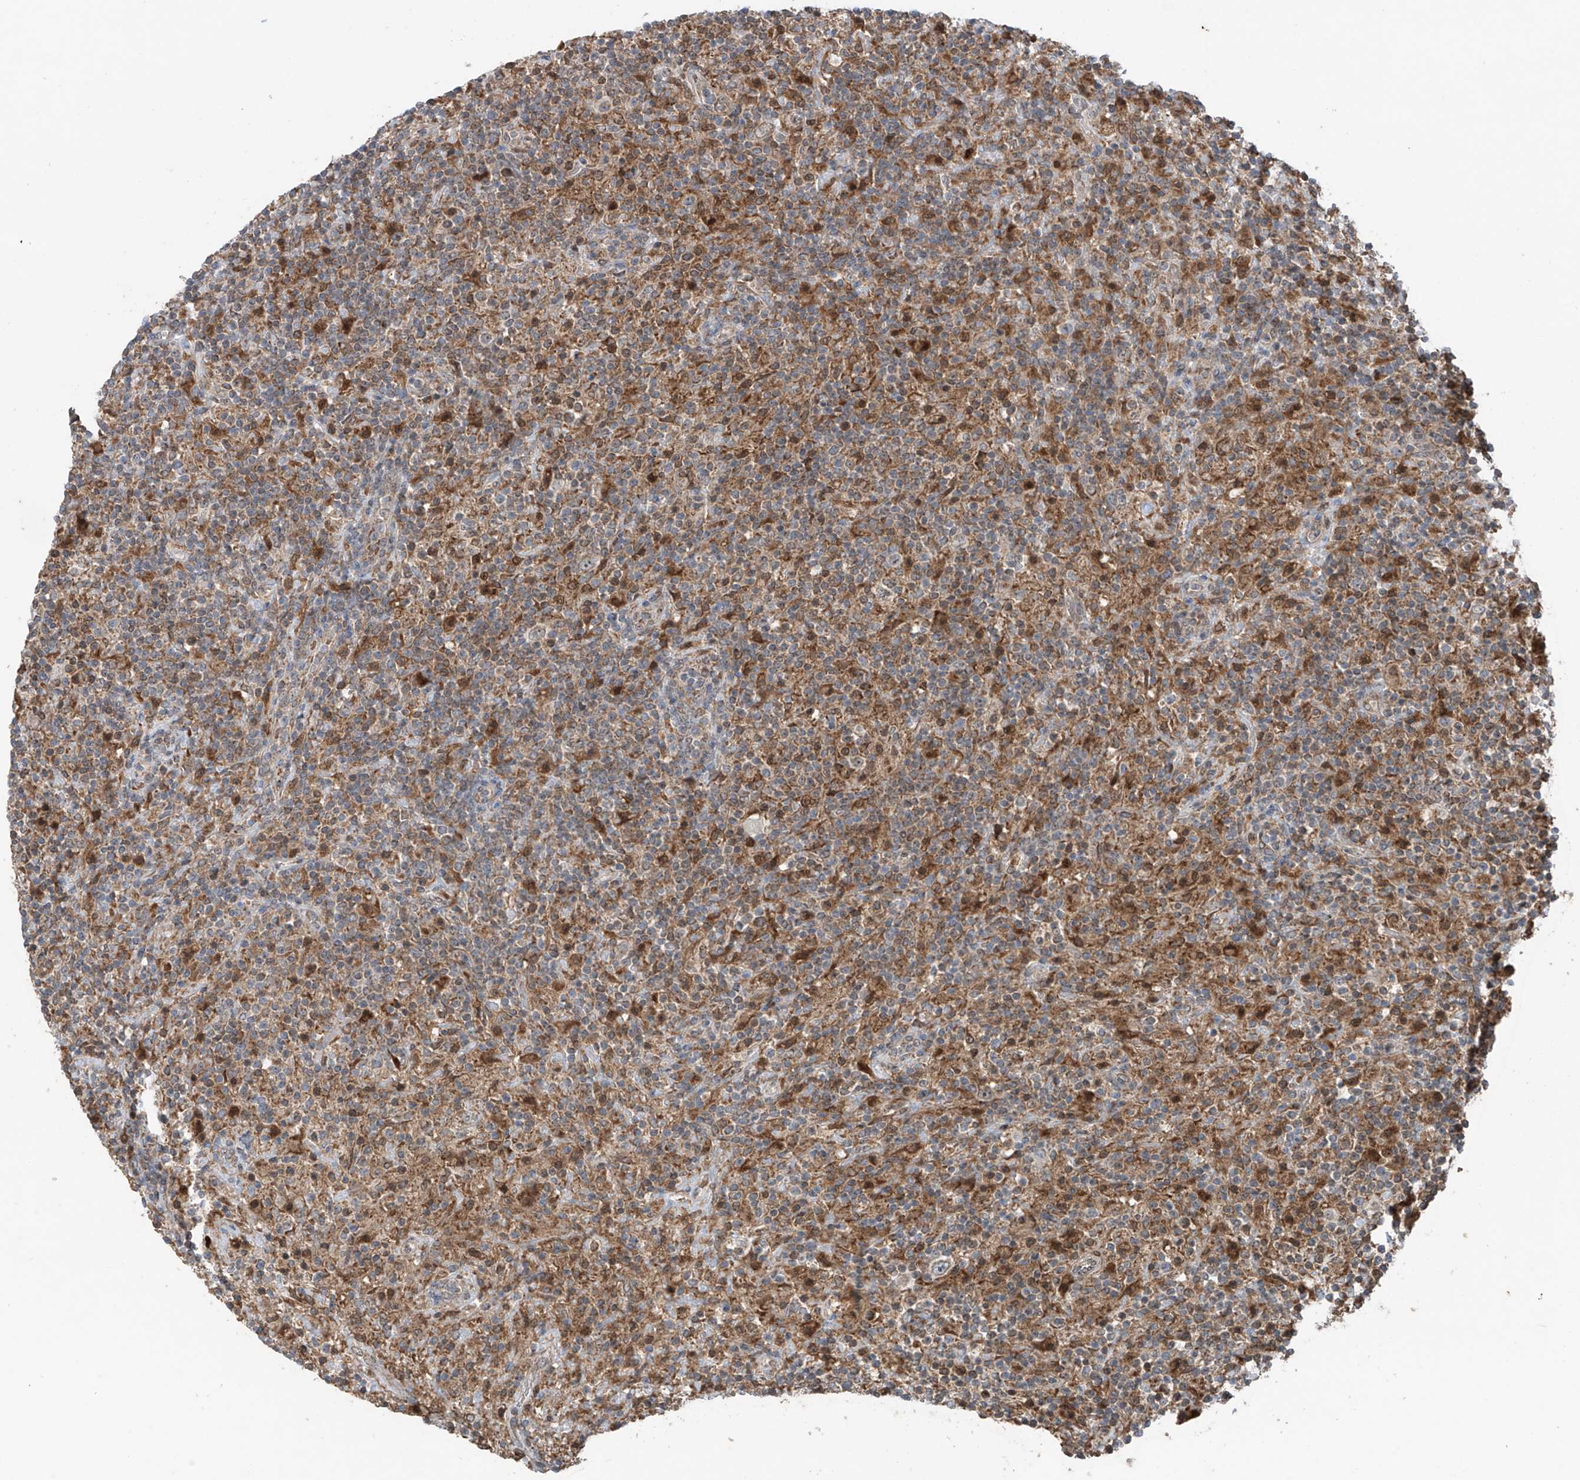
{"staining": {"intensity": "negative", "quantity": "none", "location": "none"}, "tissue": "lymphoma", "cell_type": "Tumor cells", "image_type": "cancer", "snomed": [{"axis": "morphology", "description": "Hodgkin's disease, NOS"}, {"axis": "topography", "description": "Lymph node"}], "caption": "Immunohistochemistry (IHC) of human lymphoma displays no staining in tumor cells.", "gene": "SAMD3", "patient": {"sex": "male", "age": 70}}